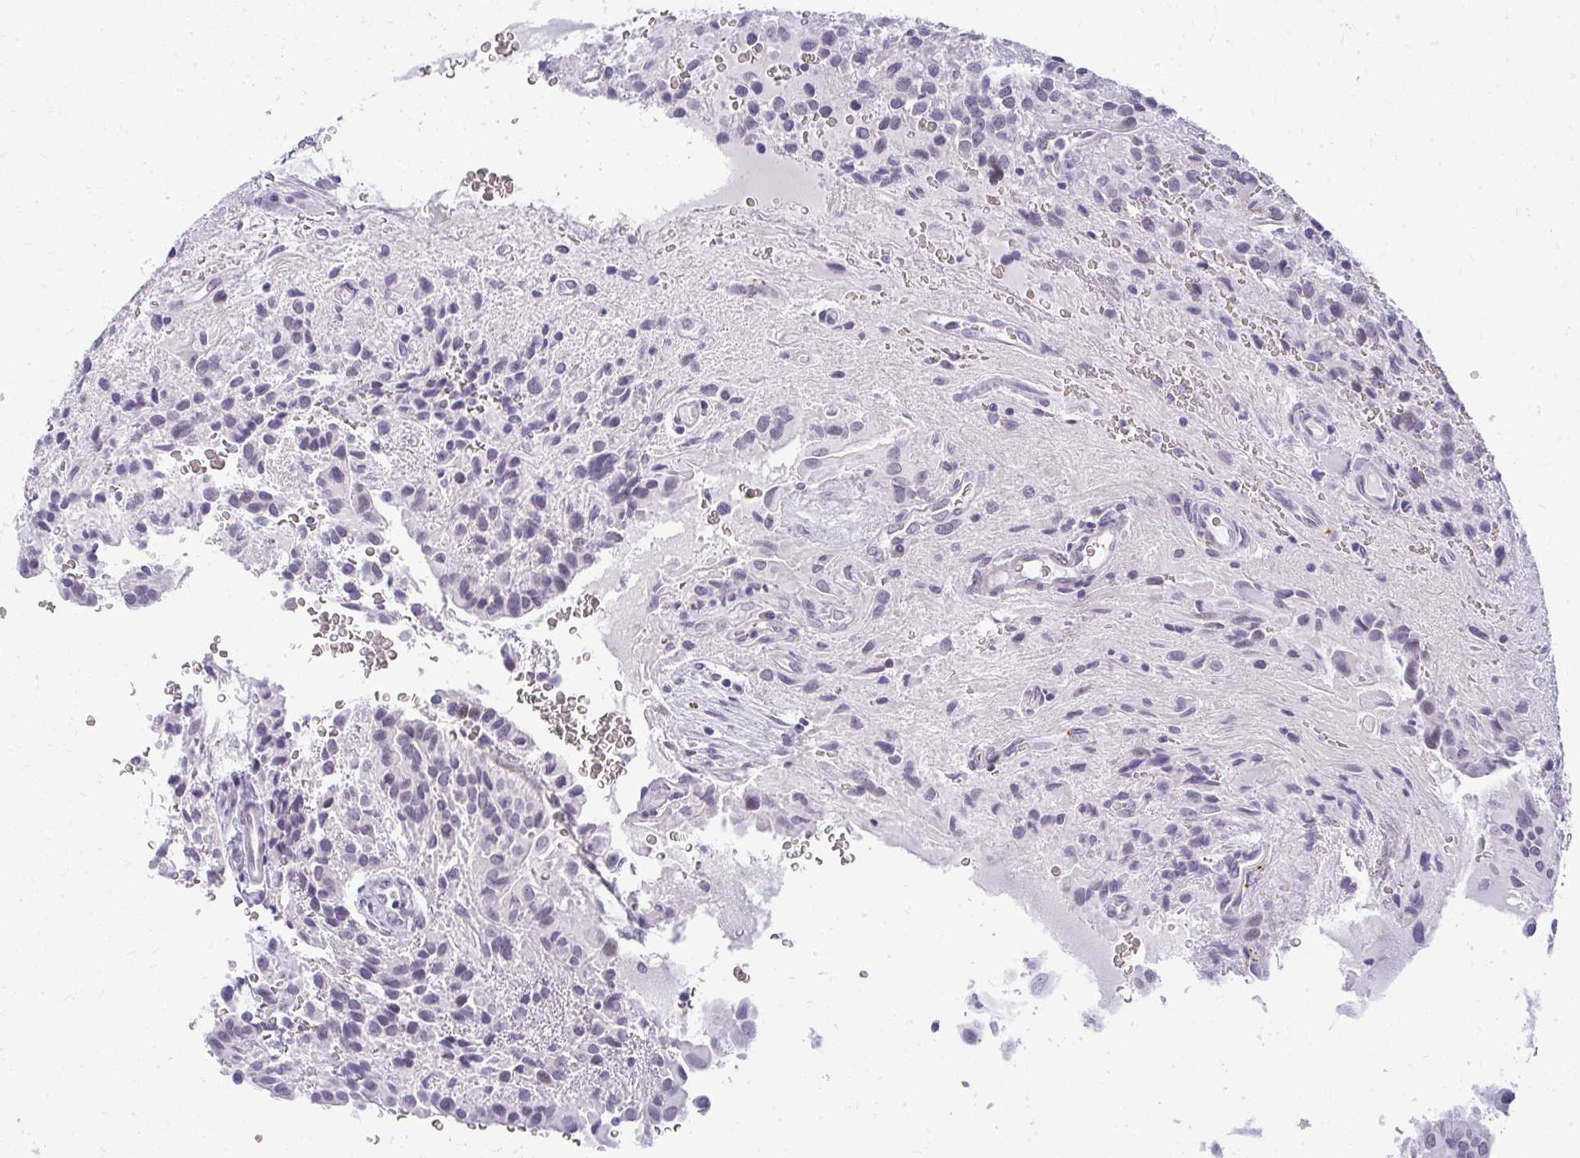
{"staining": {"intensity": "negative", "quantity": "none", "location": "none"}, "tissue": "glioma", "cell_type": "Tumor cells", "image_type": "cancer", "snomed": [{"axis": "morphology", "description": "Glioma, malignant, Low grade"}, {"axis": "topography", "description": "Brain"}], "caption": "DAB immunohistochemical staining of malignant low-grade glioma reveals no significant staining in tumor cells.", "gene": "TEX33", "patient": {"sex": "male", "age": 56}}